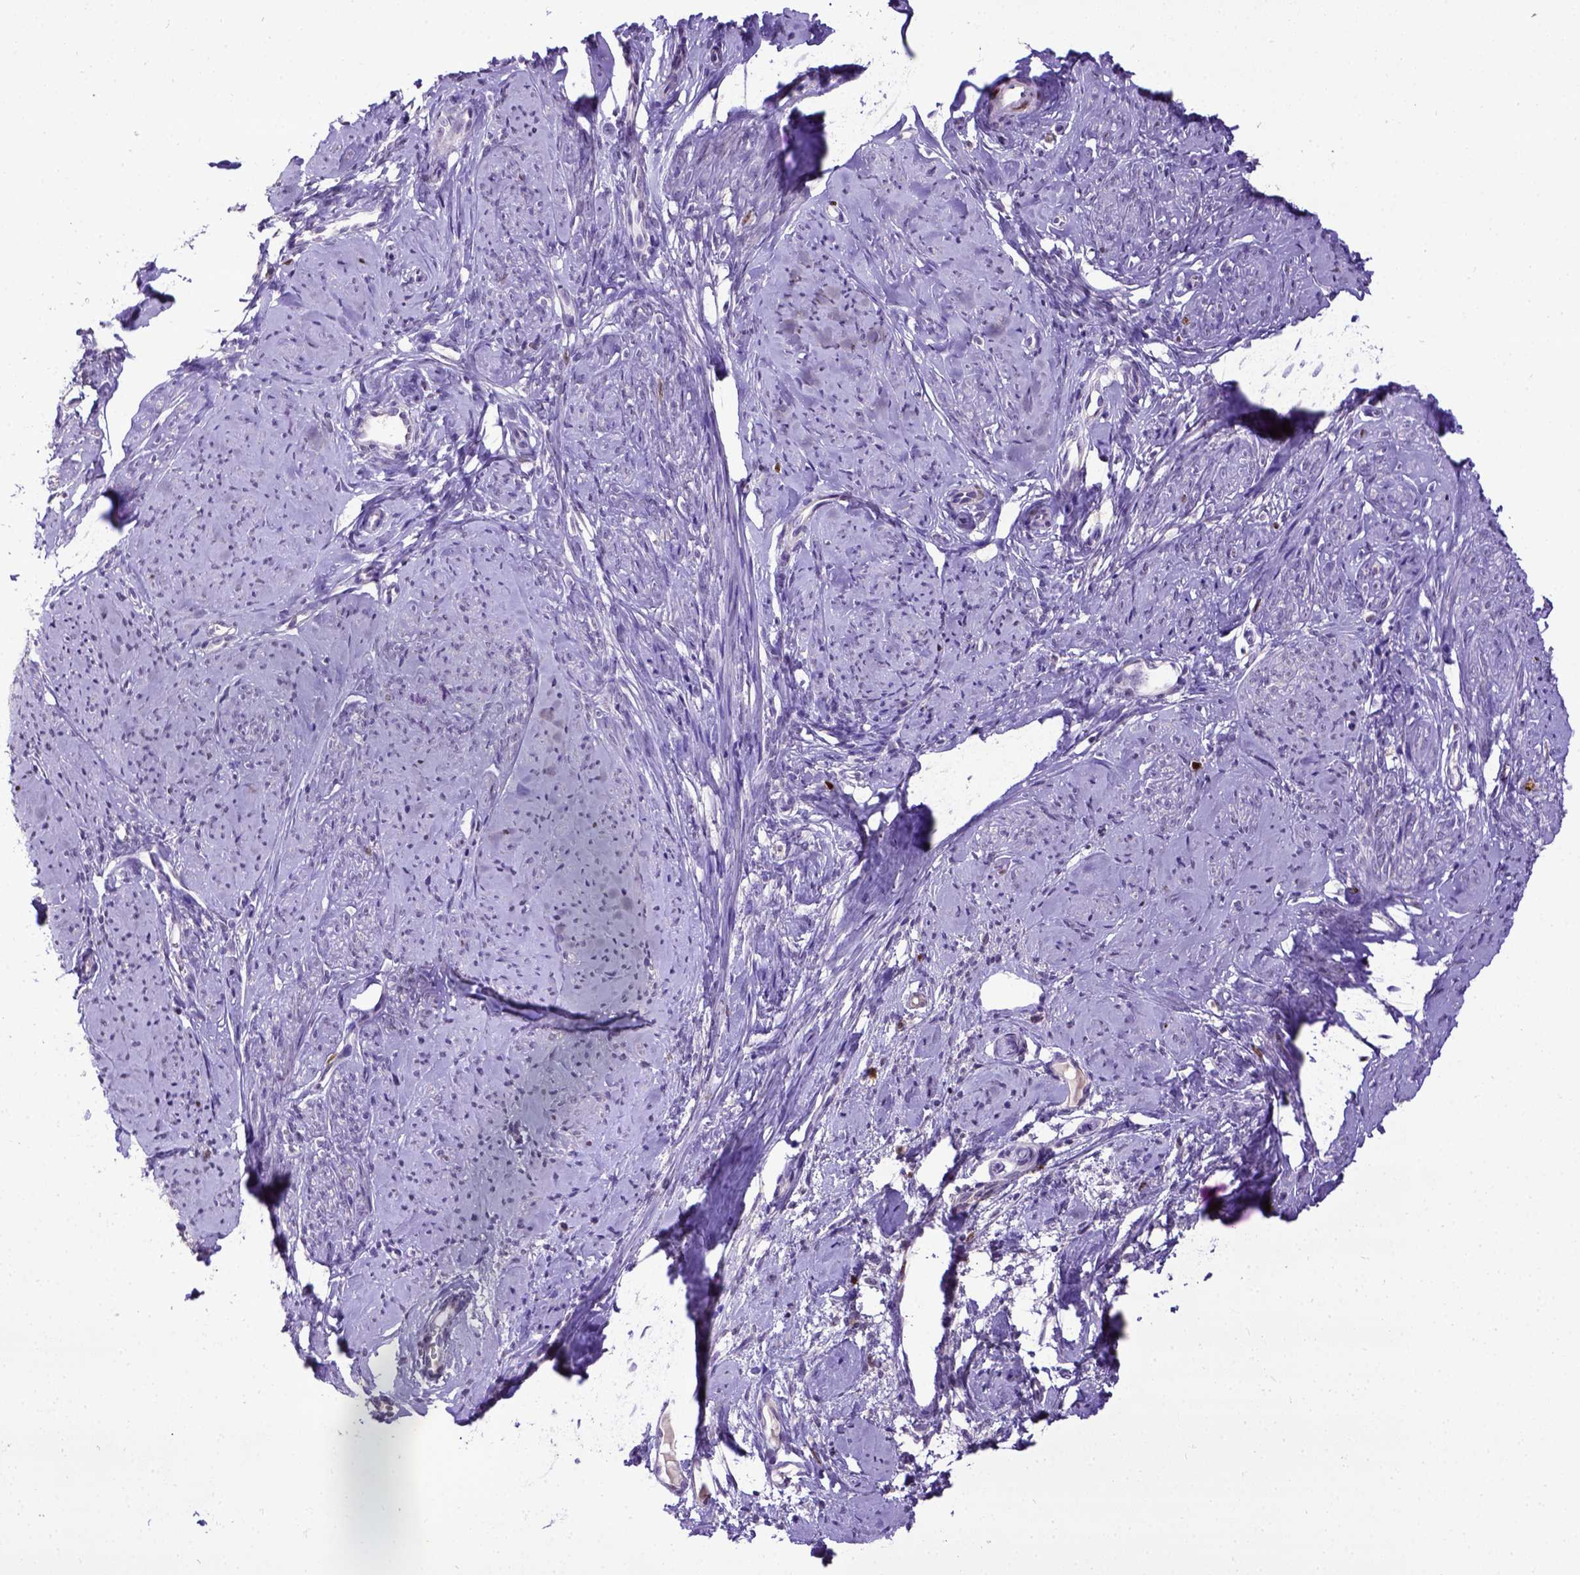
{"staining": {"intensity": "negative", "quantity": "none", "location": "none"}, "tissue": "smooth muscle", "cell_type": "Smooth muscle cells", "image_type": "normal", "snomed": [{"axis": "morphology", "description": "Normal tissue, NOS"}, {"axis": "topography", "description": "Smooth muscle"}], "caption": "Immunohistochemical staining of unremarkable smooth muscle reveals no significant positivity in smooth muscle cells.", "gene": "CDKN1A", "patient": {"sex": "female", "age": 48}}